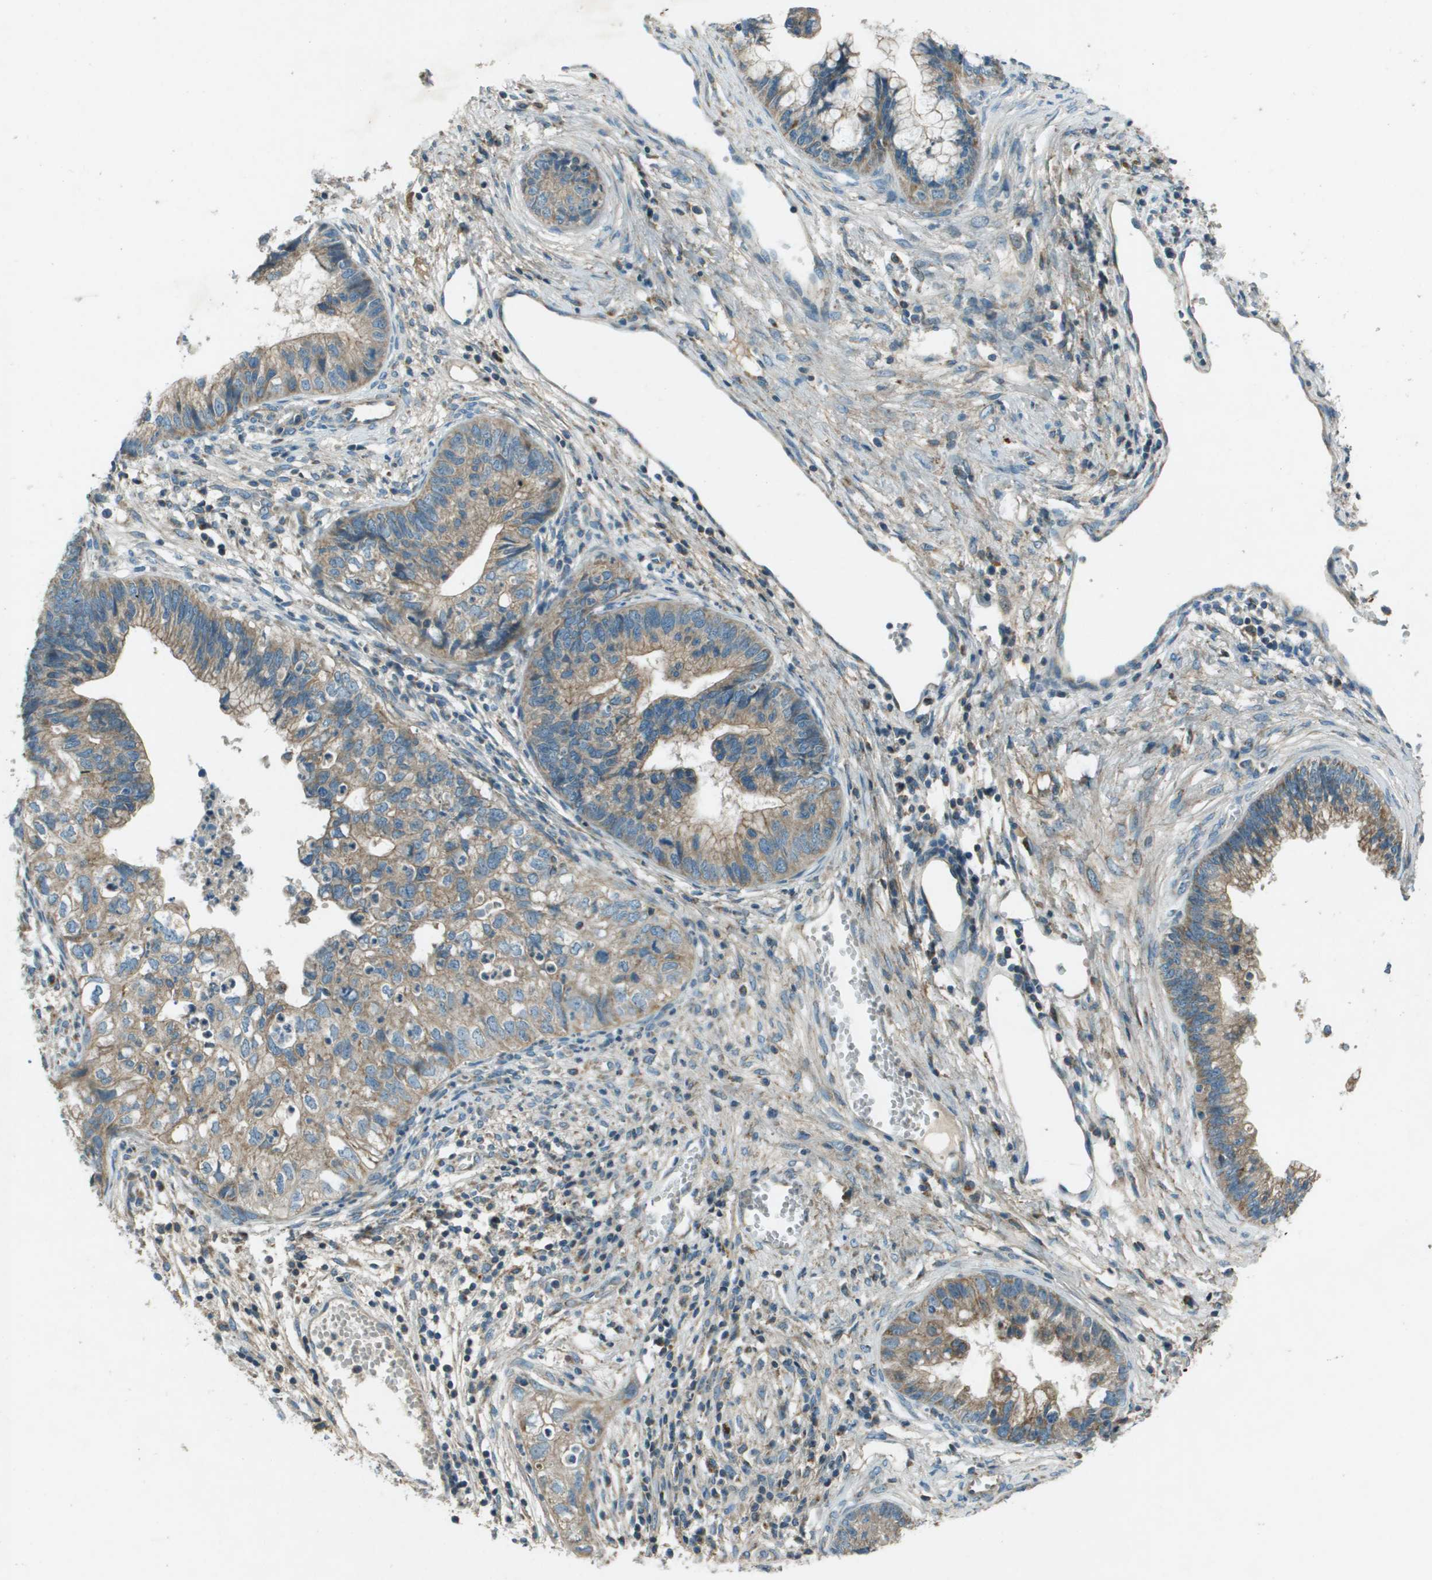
{"staining": {"intensity": "moderate", "quantity": ">75%", "location": "cytoplasmic/membranous"}, "tissue": "cervical cancer", "cell_type": "Tumor cells", "image_type": "cancer", "snomed": [{"axis": "morphology", "description": "Adenocarcinoma, NOS"}, {"axis": "topography", "description": "Cervix"}], "caption": "This is an image of immunohistochemistry staining of cervical cancer, which shows moderate positivity in the cytoplasmic/membranous of tumor cells.", "gene": "MIGA1", "patient": {"sex": "female", "age": 44}}